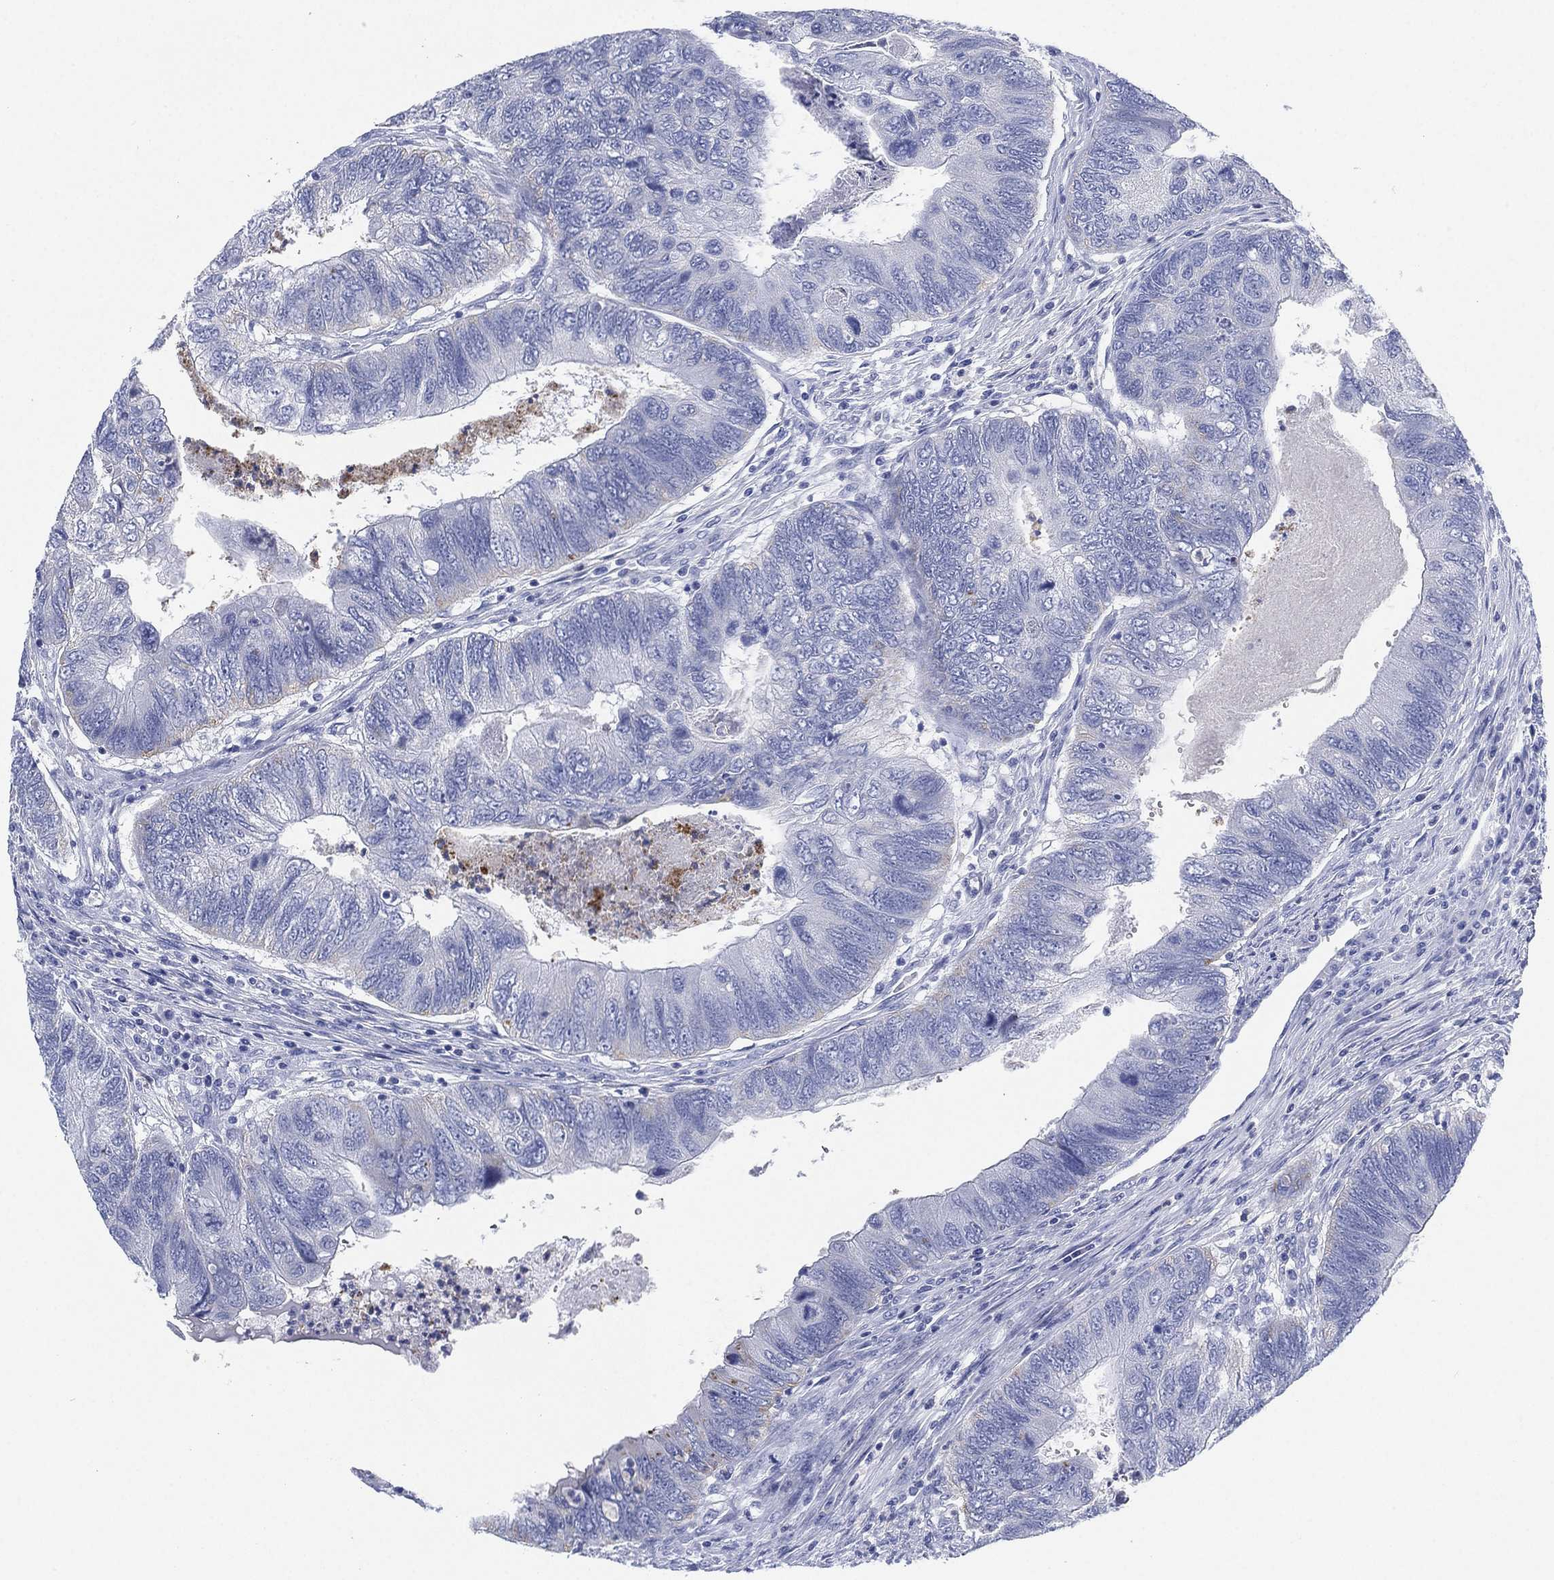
{"staining": {"intensity": "negative", "quantity": "none", "location": "none"}, "tissue": "colorectal cancer", "cell_type": "Tumor cells", "image_type": "cancer", "snomed": [{"axis": "morphology", "description": "Adenocarcinoma, NOS"}, {"axis": "topography", "description": "Colon"}], "caption": "DAB (3,3'-diaminobenzidine) immunohistochemical staining of human colorectal cancer displays no significant staining in tumor cells.", "gene": "SLC9C2", "patient": {"sex": "female", "age": 67}}